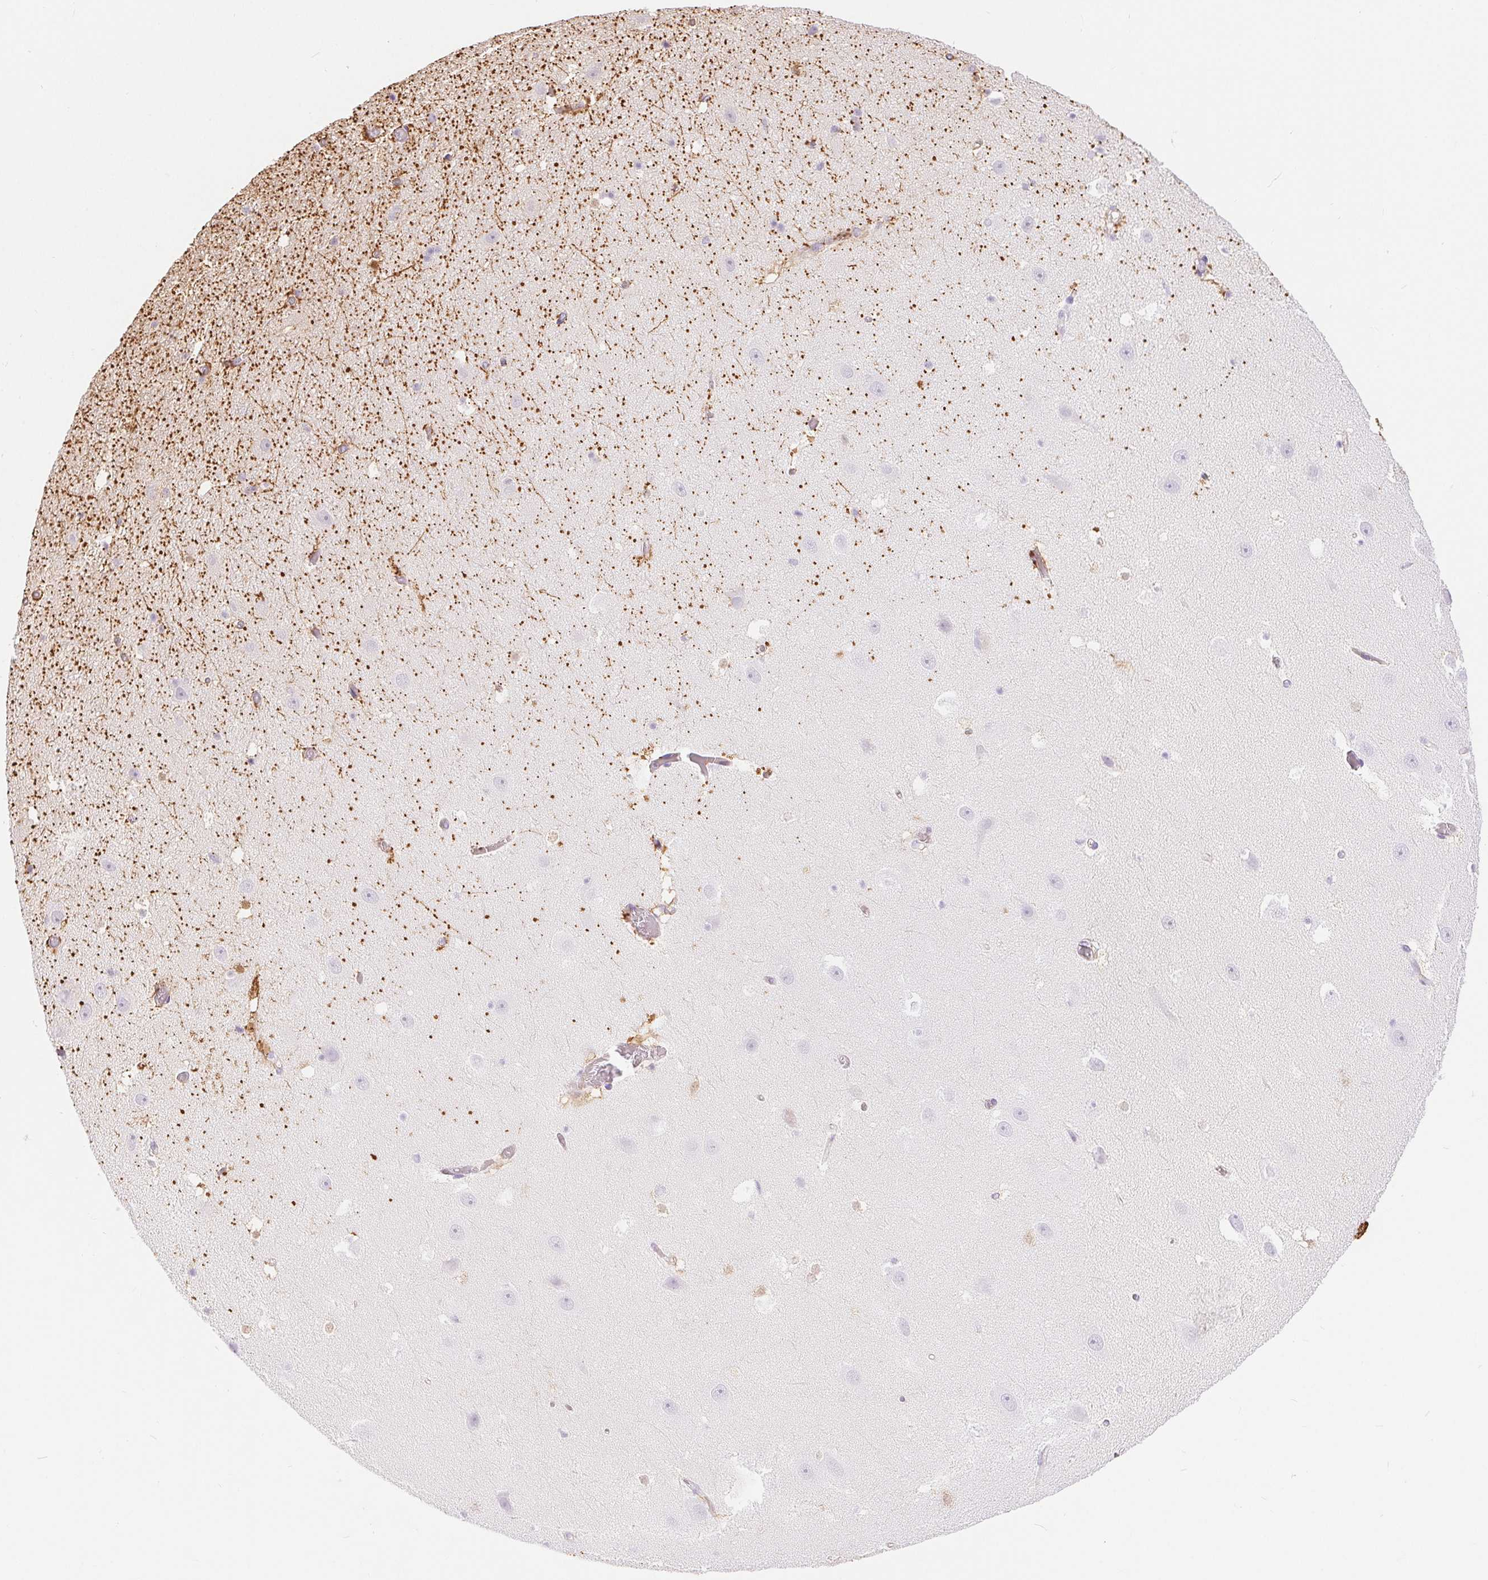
{"staining": {"intensity": "moderate", "quantity": "<25%", "location": "cytoplasmic/membranous"}, "tissue": "hippocampus", "cell_type": "Glial cells", "image_type": "normal", "snomed": [{"axis": "morphology", "description": "Normal tissue, NOS"}, {"axis": "topography", "description": "Hippocampus"}], "caption": "IHC staining of normal hippocampus, which exhibits low levels of moderate cytoplasmic/membranous expression in about <25% of glial cells indicating moderate cytoplasmic/membranous protein expression. The staining was performed using DAB (brown) for protein detection and nuclei were counterstained in hematoxylin (blue).", "gene": "GFAP", "patient": {"sex": "male", "age": 26}}